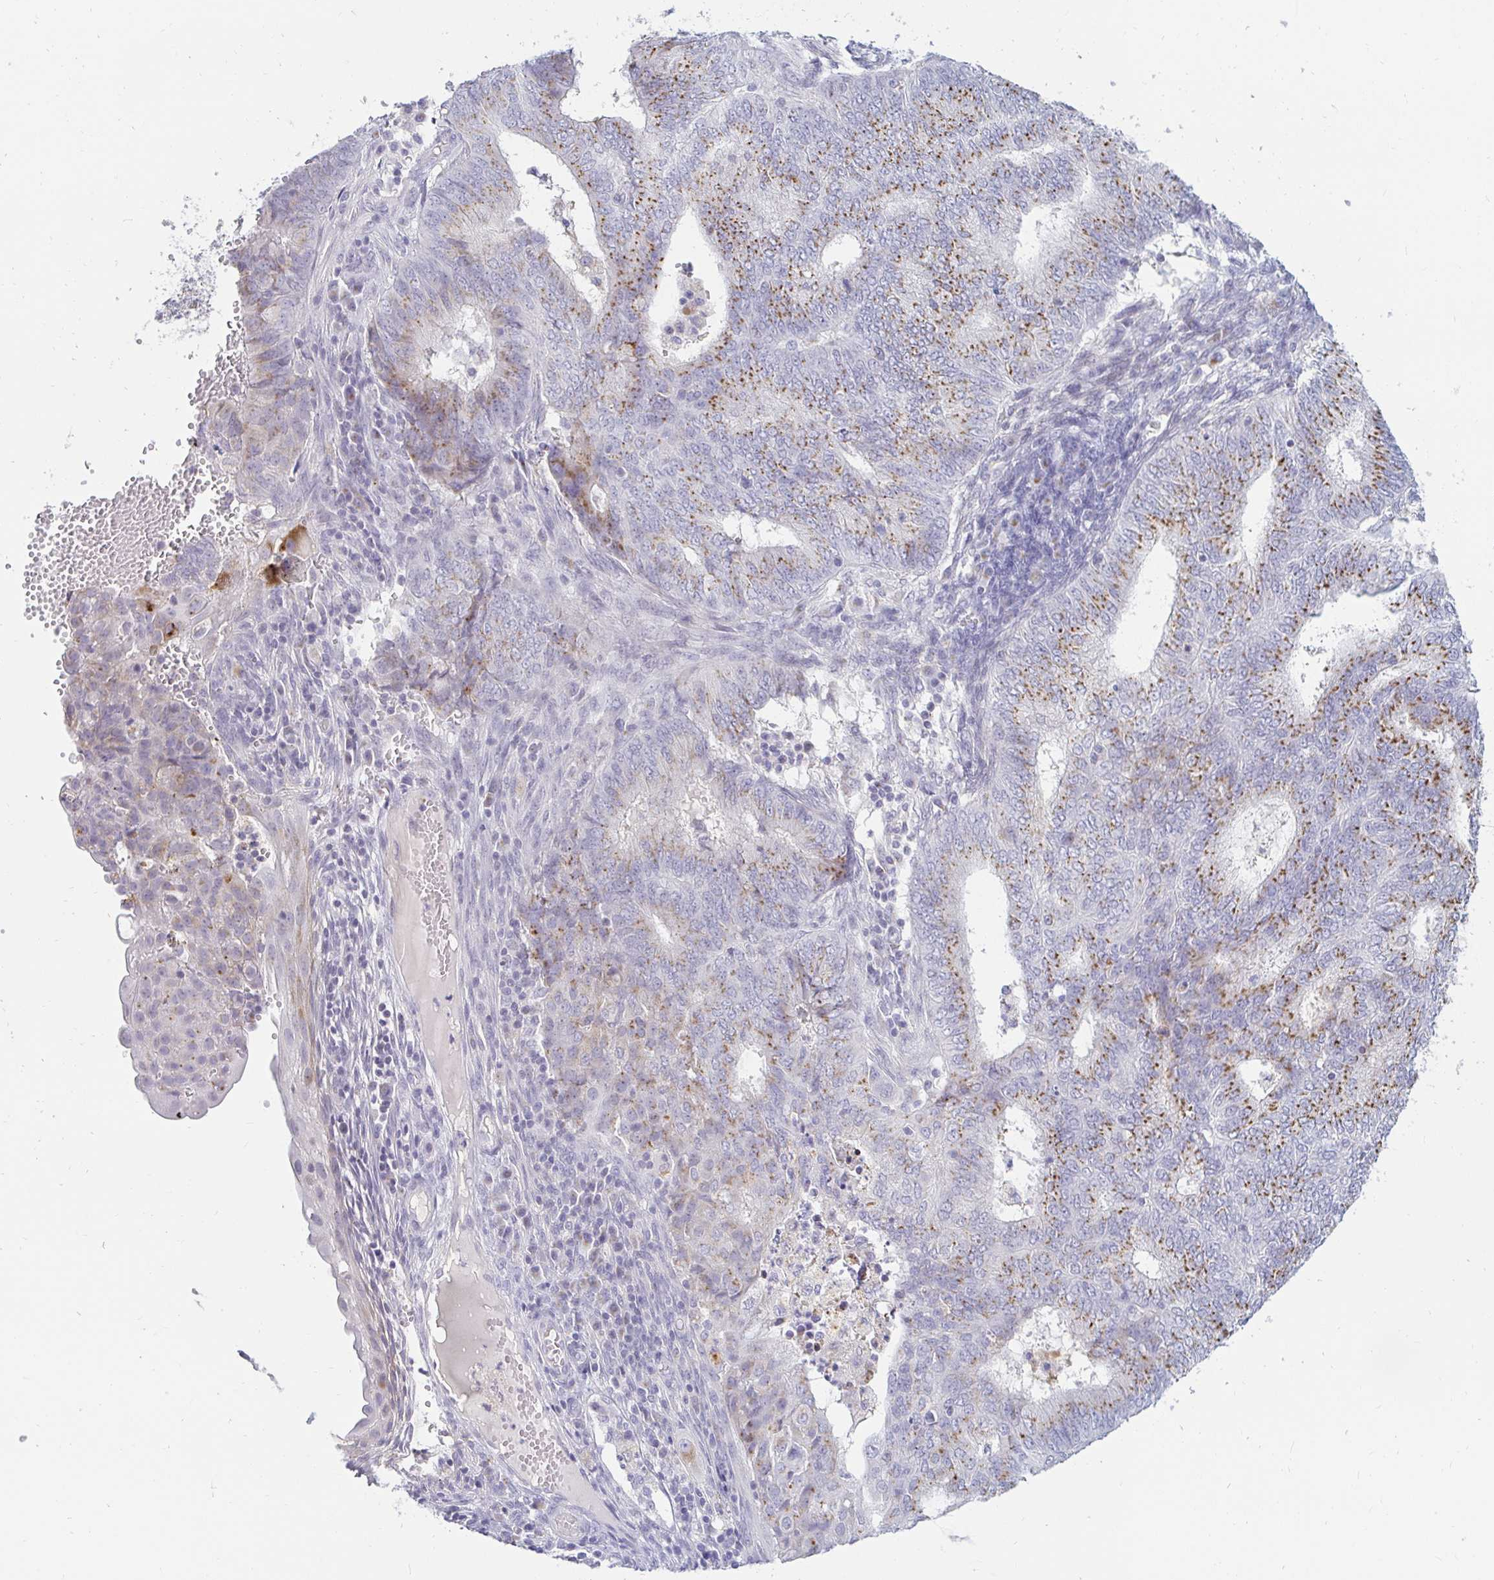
{"staining": {"intensity": "moderate", "quantity": ">75%", "location": "cytoplasmic/membranous"}, "tissue": "endometrial cancer", "cell_type": "Tumor cells", "image_type": "cancer", "snomed": [{"axis": "morphology", "description": "Adenocarcinoma, NOS"}, {"axis": "topography", "description": "Endometrium"}], "caption": "There is medium levels of moderate cytoplasmic/membranous expression in tumor cells of endometrial cancer, as demonstrated by immunohistochemical staining (brown color).", "gene": "OR51D1", "patient": {"sex": "female", "age": 62}}